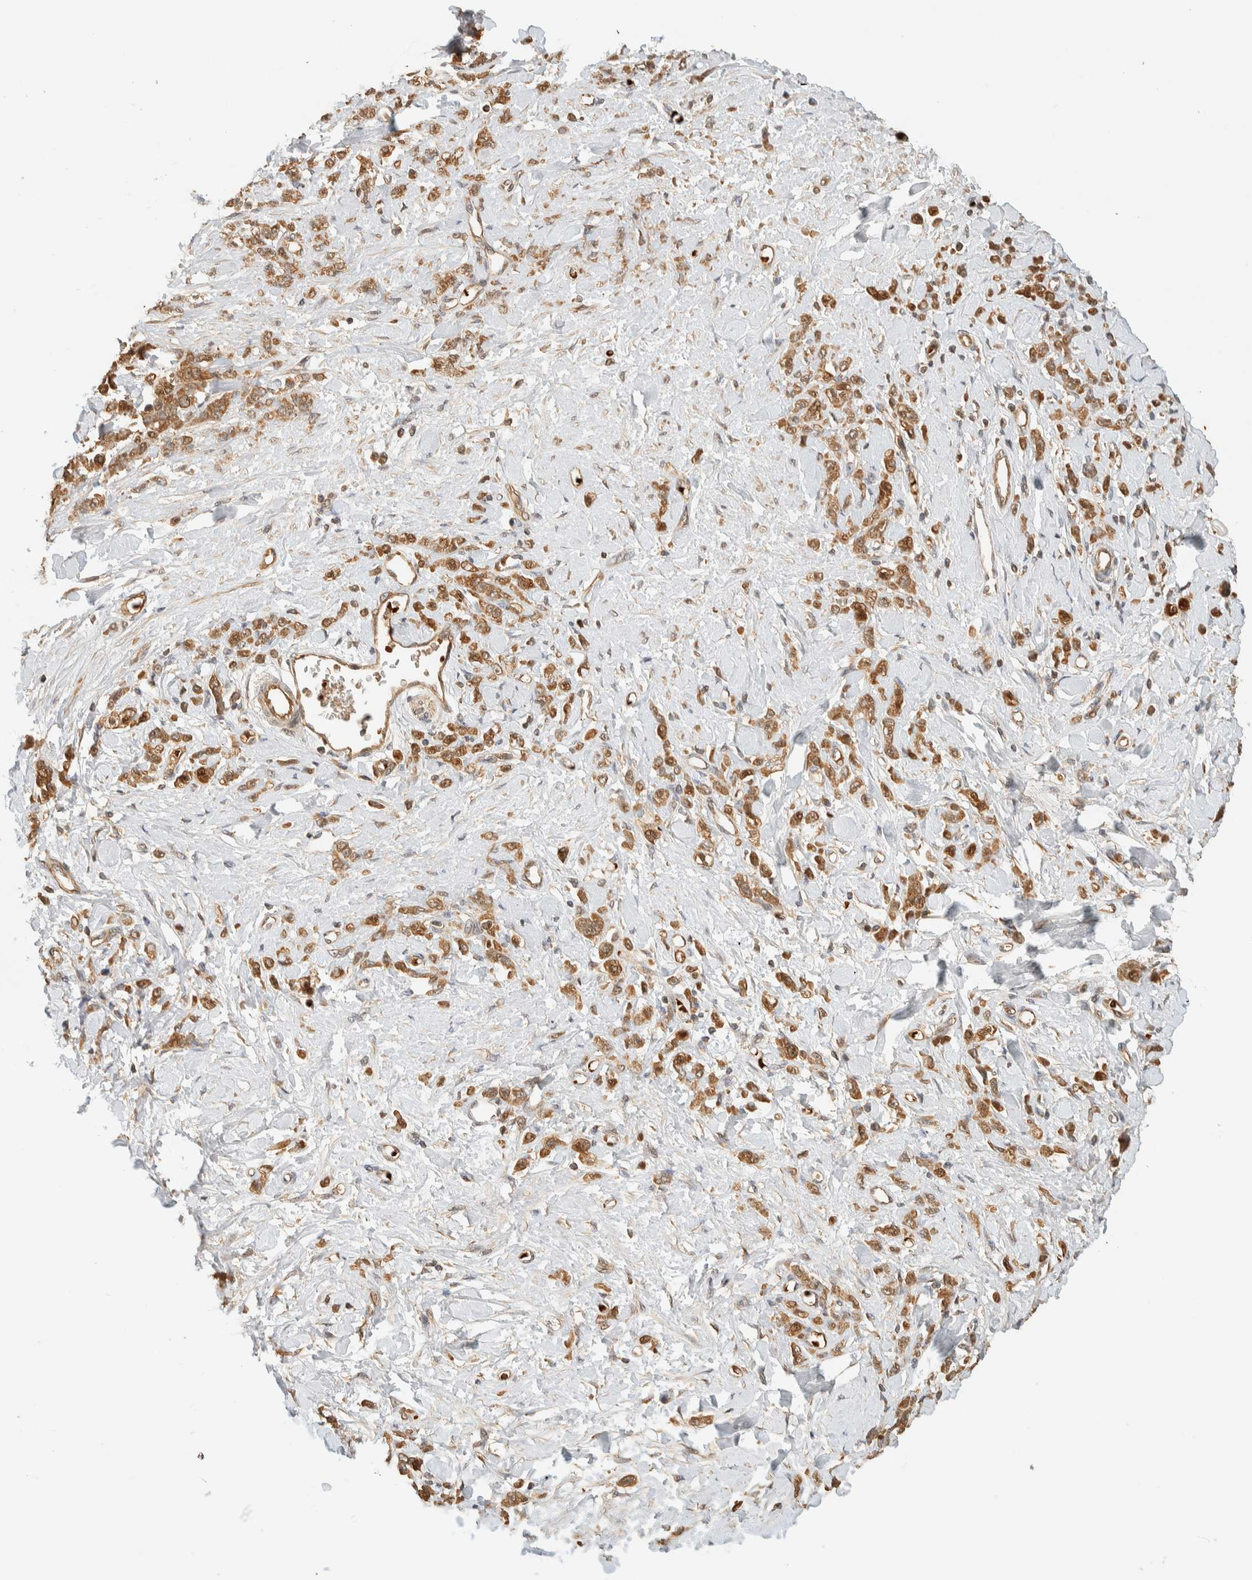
{"staining": {"intensity": "moderate", "quantity": ">75%", "location": "cytoplasmic/membranous"}, "tissue": "stomach cancer", "cell_type": "Tumor cells", "image_type": "cancer", "snomed": [{"axis": "morphology", "description": "Normal tissue, NOS"}, {"axis": "morphology", "description": "Adenocarcinoma, NOS"}, {"axis": "topography", "description": "Stomach"}], "caption": "Human stomach adenocarcinoma stained with a protein marker exhibits moderate staining in tumor cells.", "gene": "TTI2", "patient": {"sex": "male", "age": 82}}